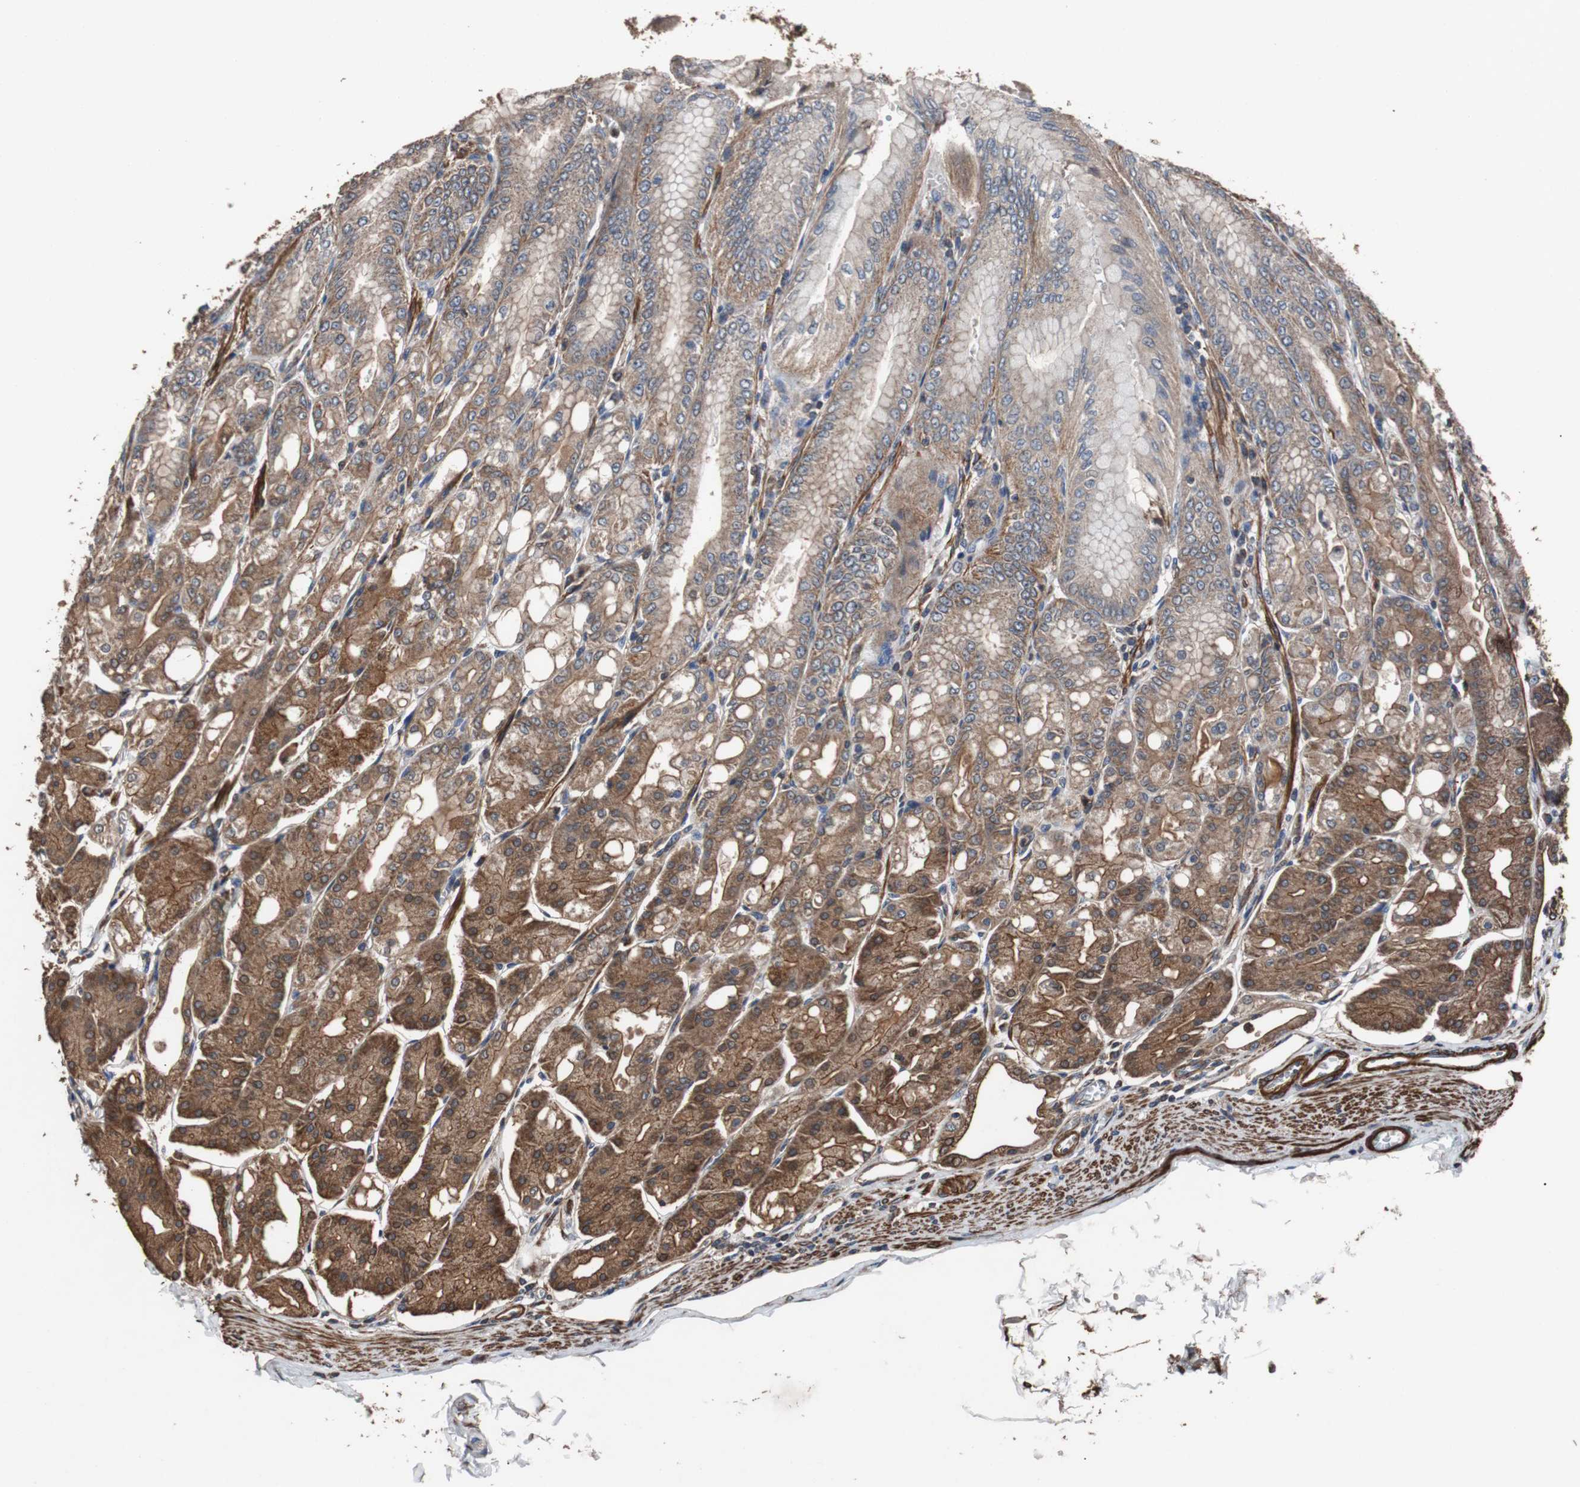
{"staining": {"intensity": "moderate", "quantity": ">75%", "location": "cytoplasmic/membranous"}, "tissue": "stomach", "cell_type": "Glandular cells", "image_type": "normal", "snomed": [{"axis": "morphology", "description": "Normal tissue, NOS"}, {"axis": "topography", "description": "Stomach, lower"}], "caption": "This photomicrograph reveals immunohistochemistry (IHC) staining of unremarkable human stomach, with medium moderate cytoplasmic/membranous expression in about >75% of glandular cells.", "gene": "PITRM1", "patient": {"sex": "male", "age": 71}}